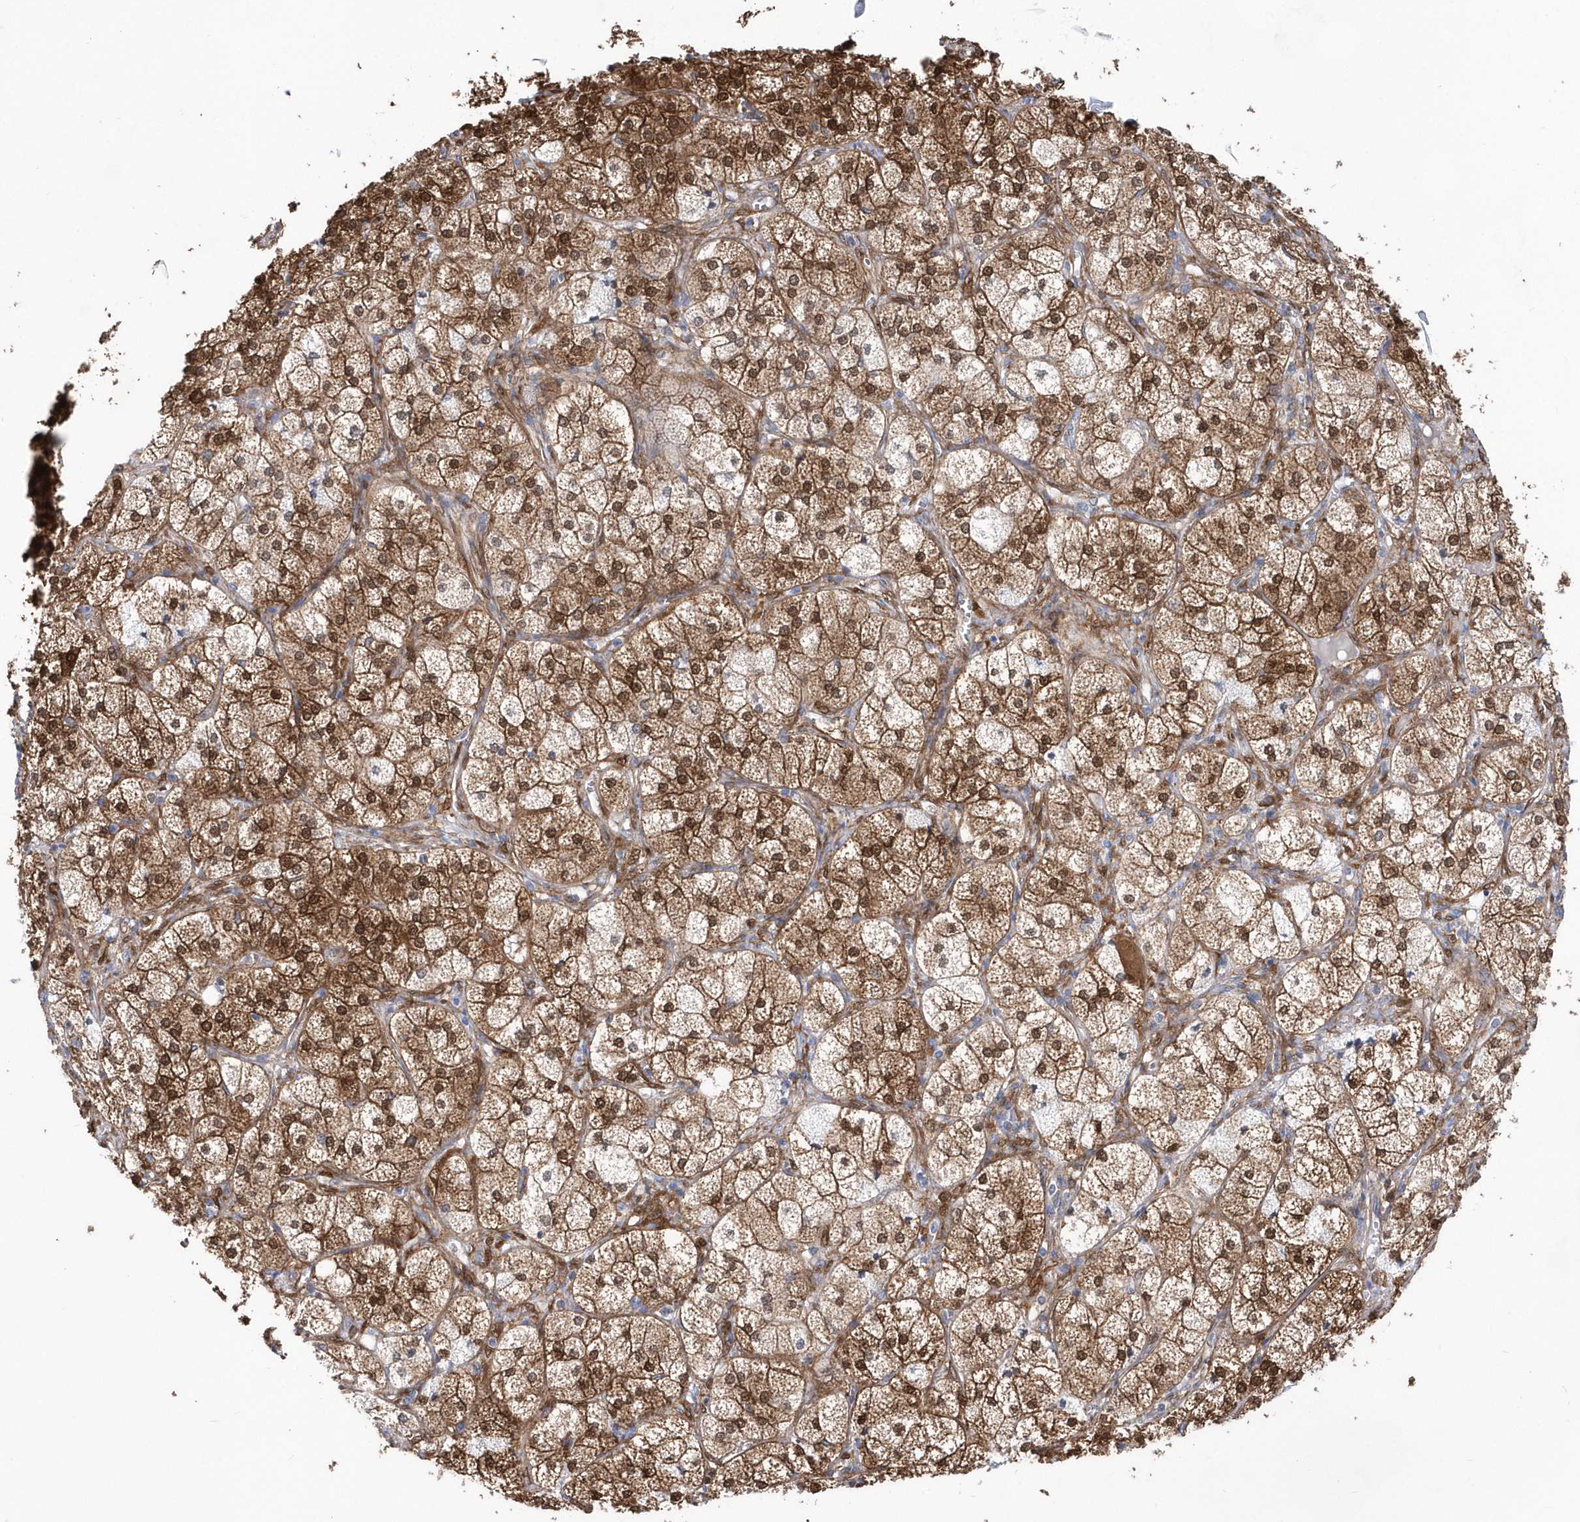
{"staining": {"intensity": "strong", "quantity": ">75%", "location": "cytoplasmic/membranous,nuclear"}, "tissue": "adrenal gland", "cell_type": "Glandular cells", "image_type": "normal", "snomed": [{"axis": "morphology", "description": "Normal tissue, NOS"}, {"axis": "topography", "description": "Adrenal gland"}], "caption": "This histopathology image reveals immunohistochemistry staining of unremarkable human adrenal gland, with high strong cytoplasmic/membranous,nuclear expression in approximately >75% of glandular cells.", "gene": "BDH2", "patient": {"sex": "female", "age": 61}}